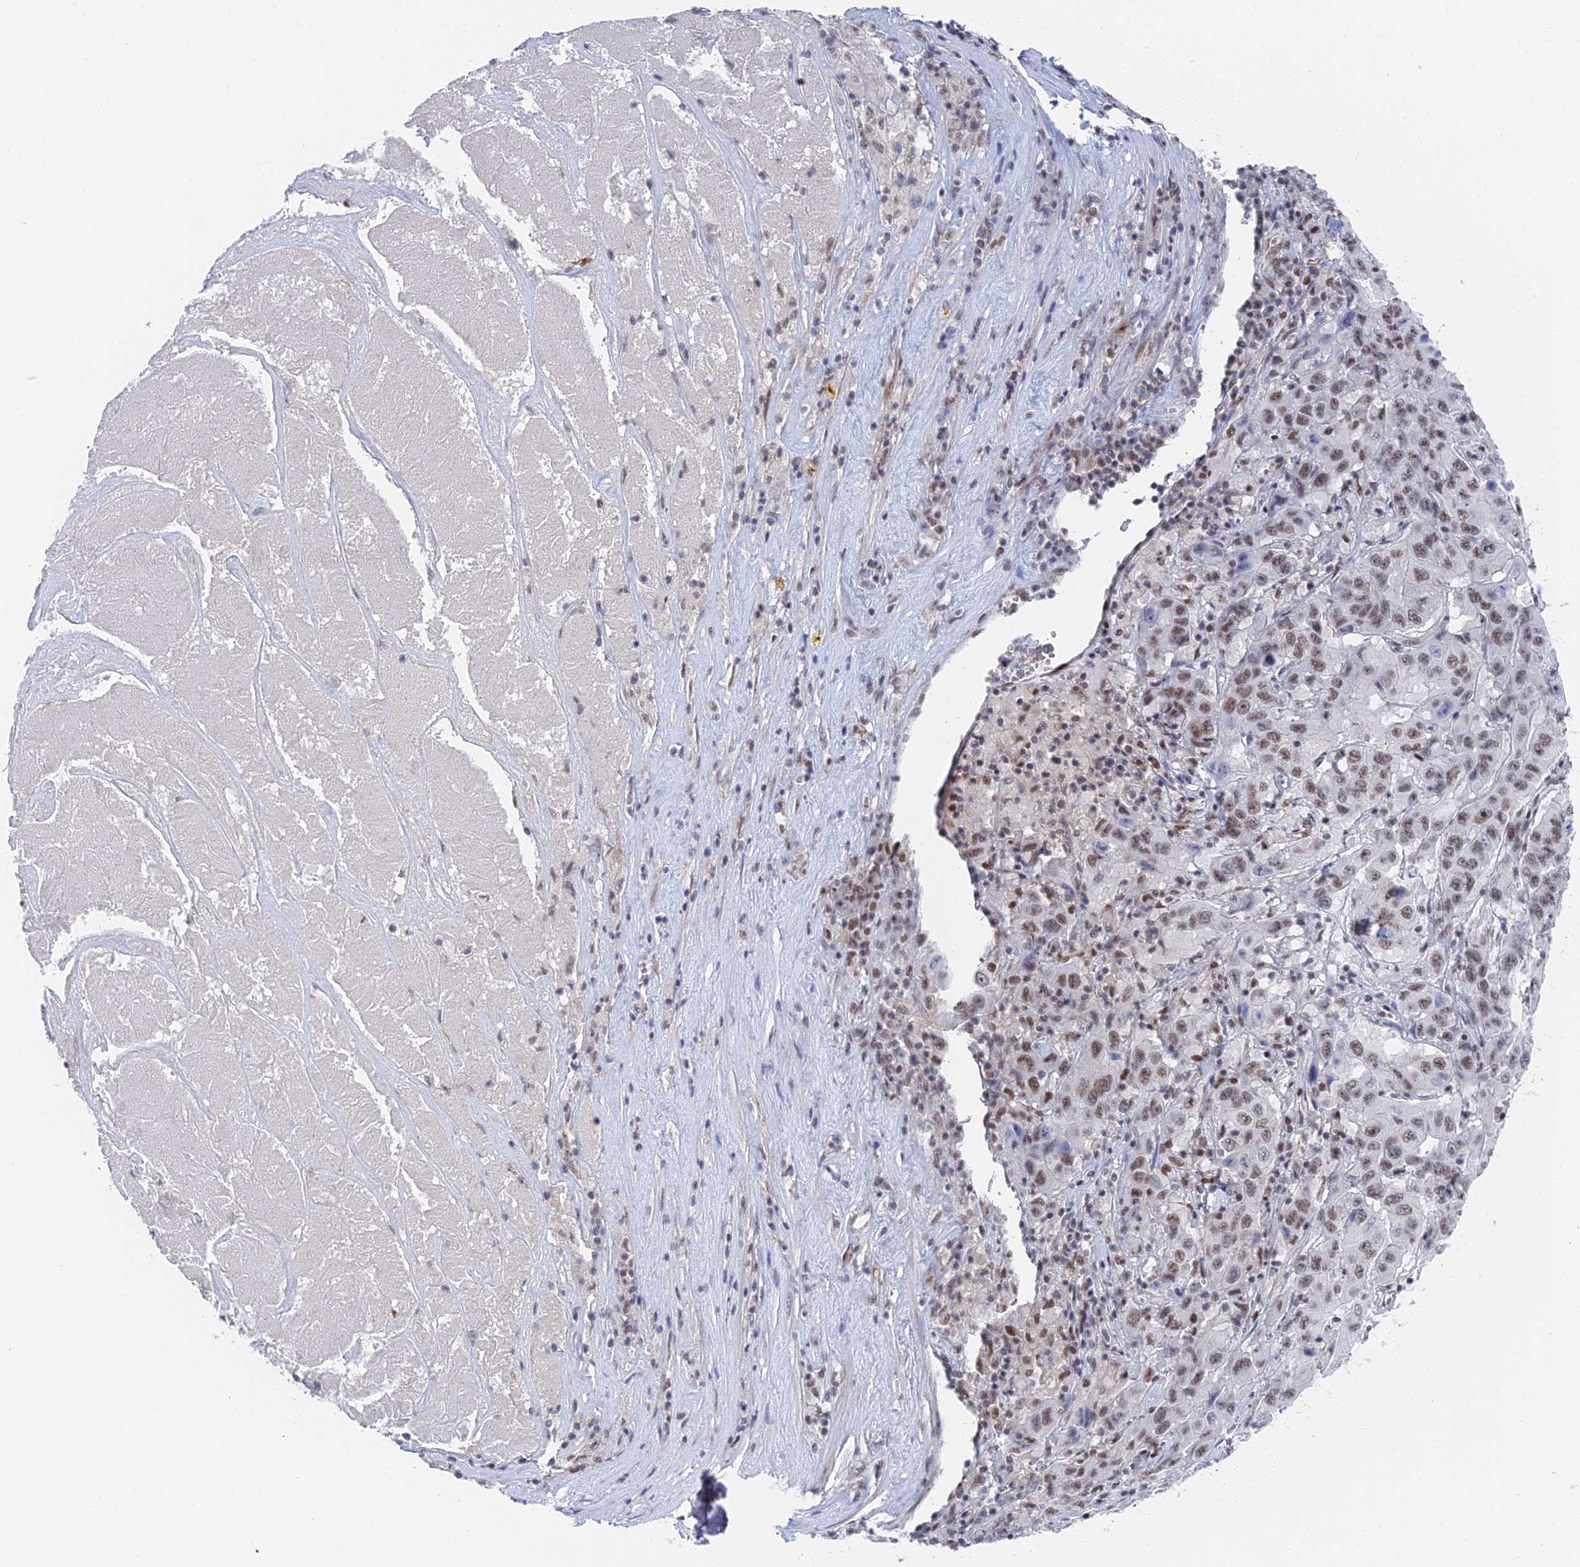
{"staining": {"intensity": "moderate", "quantity": ">75%", "location": "nuclear"}, "tissue": "pancreatic cancer", "cell_type": "Tumor cells", "image_type": "cancer", "snomed": [{"axis": "morphology", "description": "Adenocarcinoma, NOS"}, {"axis": "topography", "description": "Pancreas"}], "caption": "The photomicrograph shows a brown stain indicating the presence of a protein in the nuclear of tumor cells in pancreatic cancer.", "gene": "CCDC85A", "patient": {"sex": "male", "age": 63}}